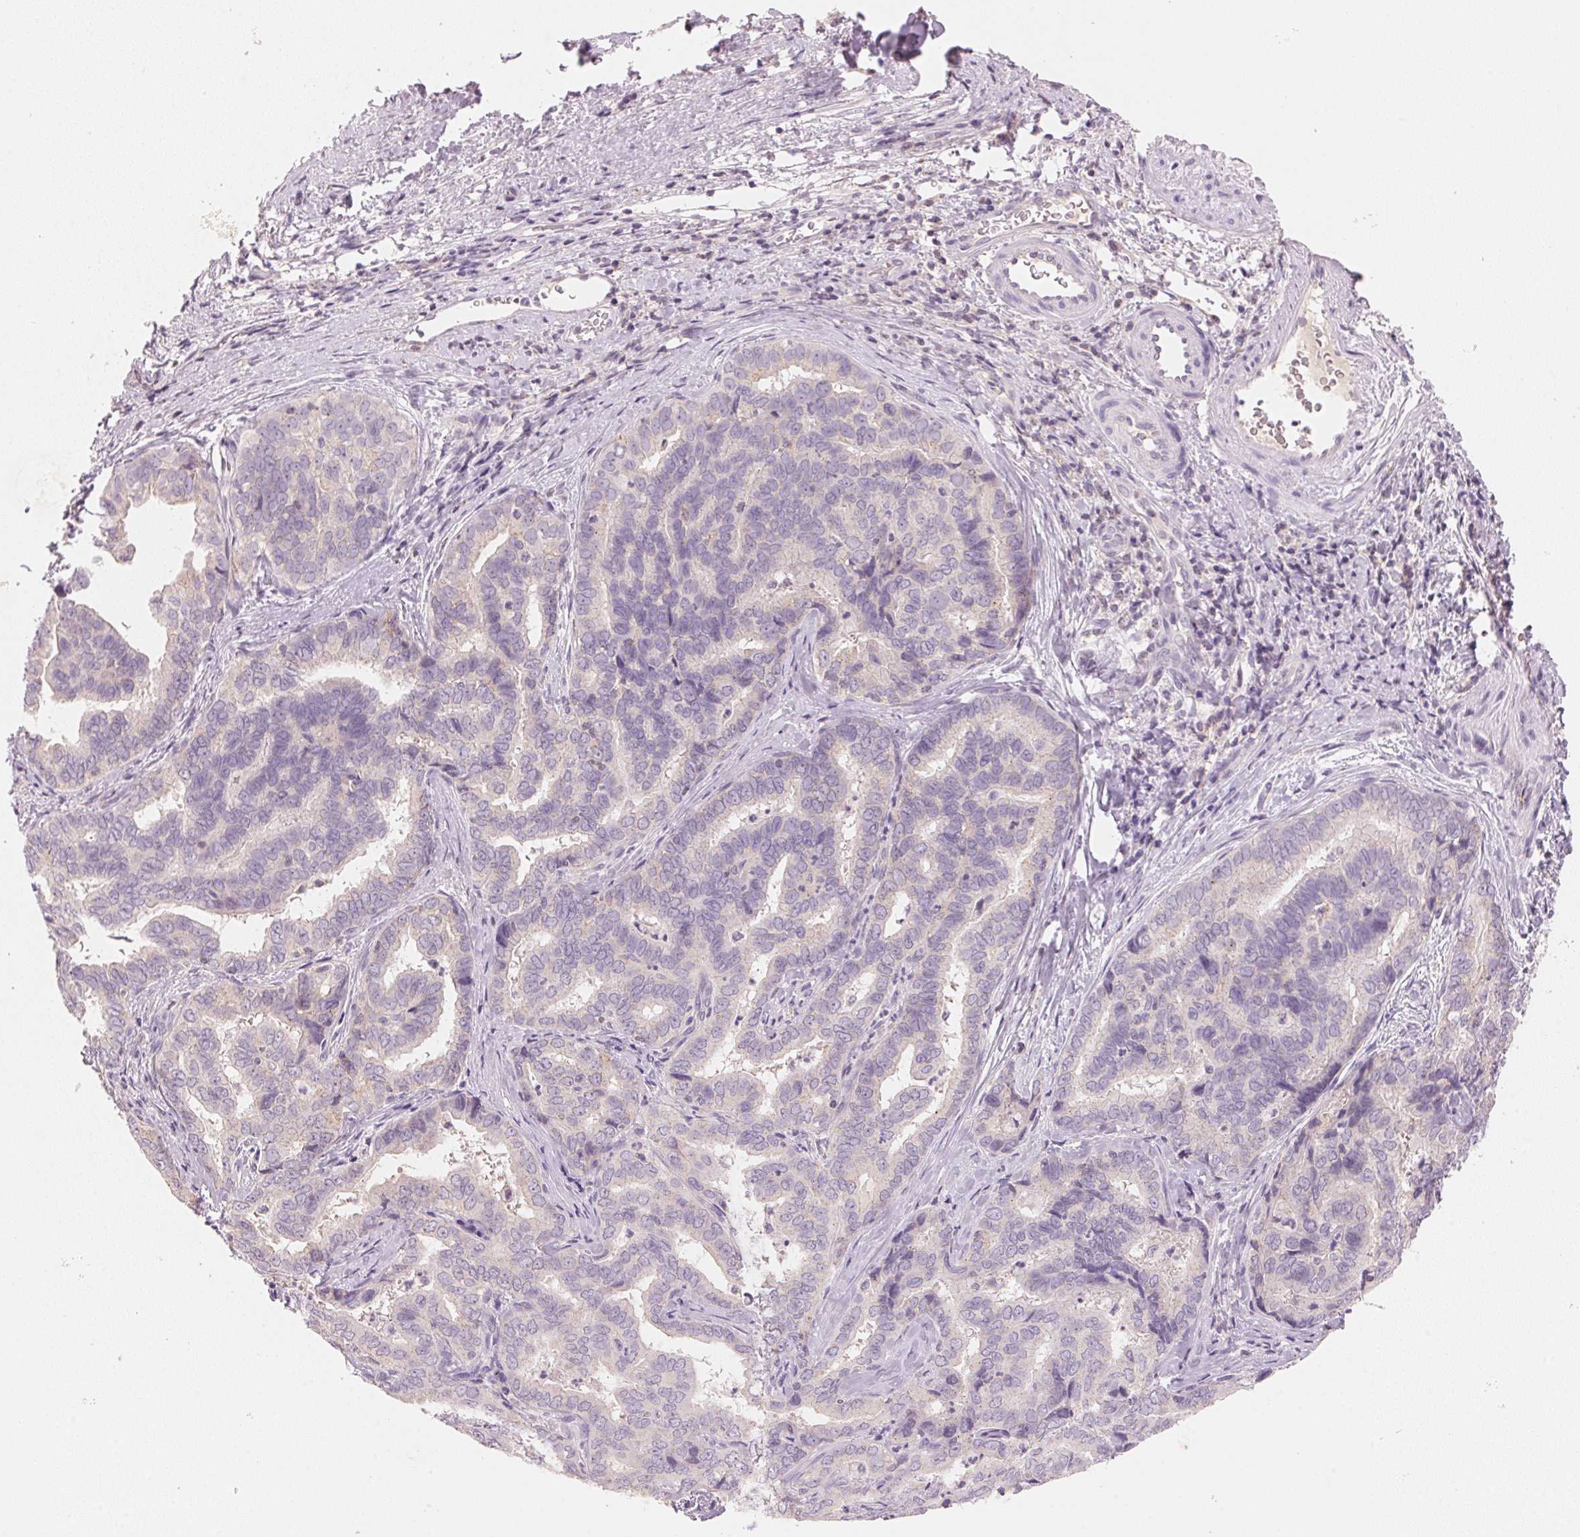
{"staining": {"intensity": "weak", "quantity": "<25%", "location": "cytoplasmic/membranous"}, "tissue": "liver cancer", "cell_type": "Tumor cells", "image_type": "cancer", "snomed": [{"axis": "morphology", "description": "Cholangiocarcinoma"}, {"axis": "topography", "description": "Liver"}], "caption": "Immunohistochemistry (IHC) micrograph of cholangiocarcinoma (liver) stained for a protein (brown), which demonstrates no positivity in tumor cells.", "gene": "HOXB13", "patient": {"sex": "female", "age": 64}}